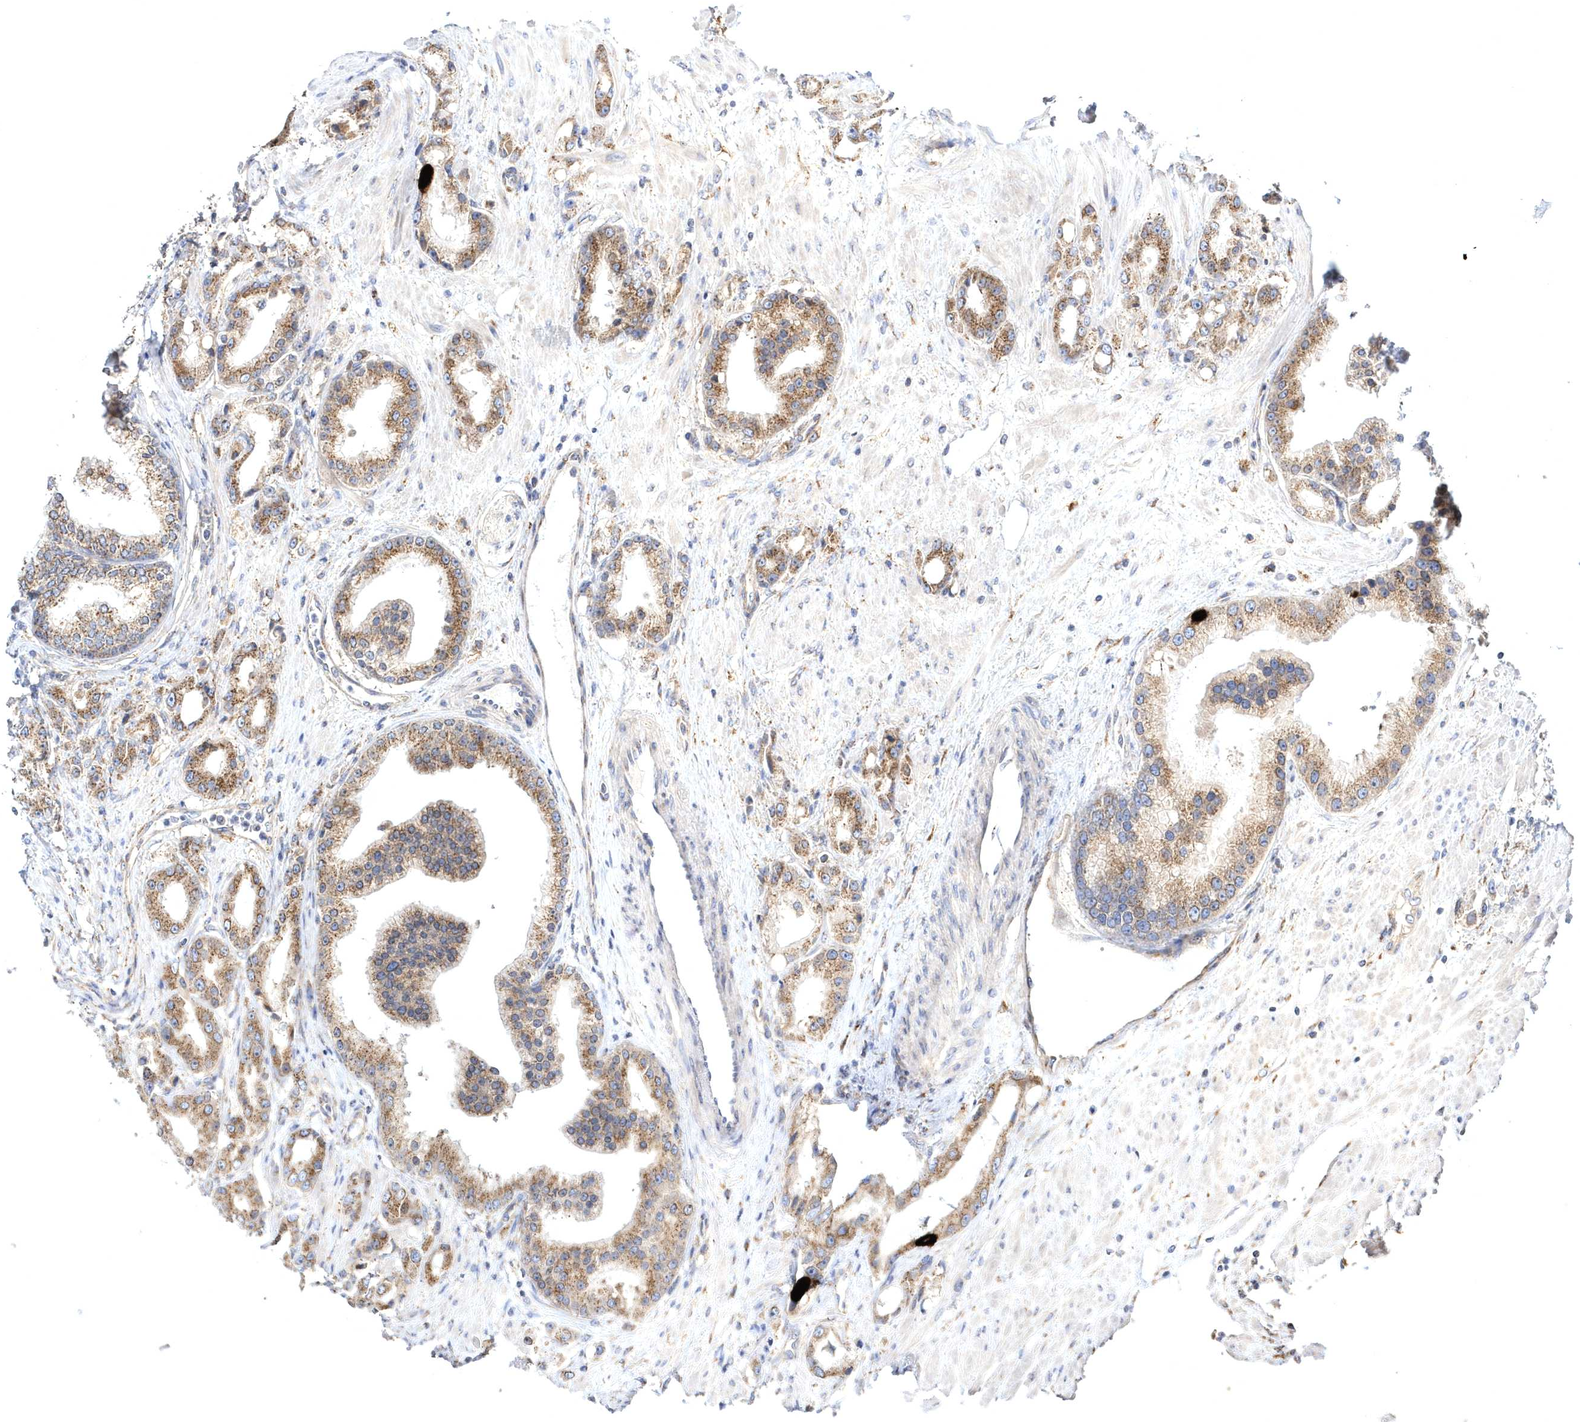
{"staining": {"intensity": "moderate", "quantity": ">75%", "location": "cytoplasmic/membranous"}, "tissue": "prostate cancer", "cell_type": "Tumor cells", "image_type": "cancer", "snomed": [{"axis": "morphology", "description": "Adenocarcinoma, Low grade"}, {"axis": "topography", "description": "Prostate"}], "caption": "A brown stain labels moderate cytoplasmic/membranous staining of a protein in prostate cancer (adenocarcinoma (low-grade)) tumor cells.", "gene": "COPB2", "patient": {"sex": "male", "age": 67}}